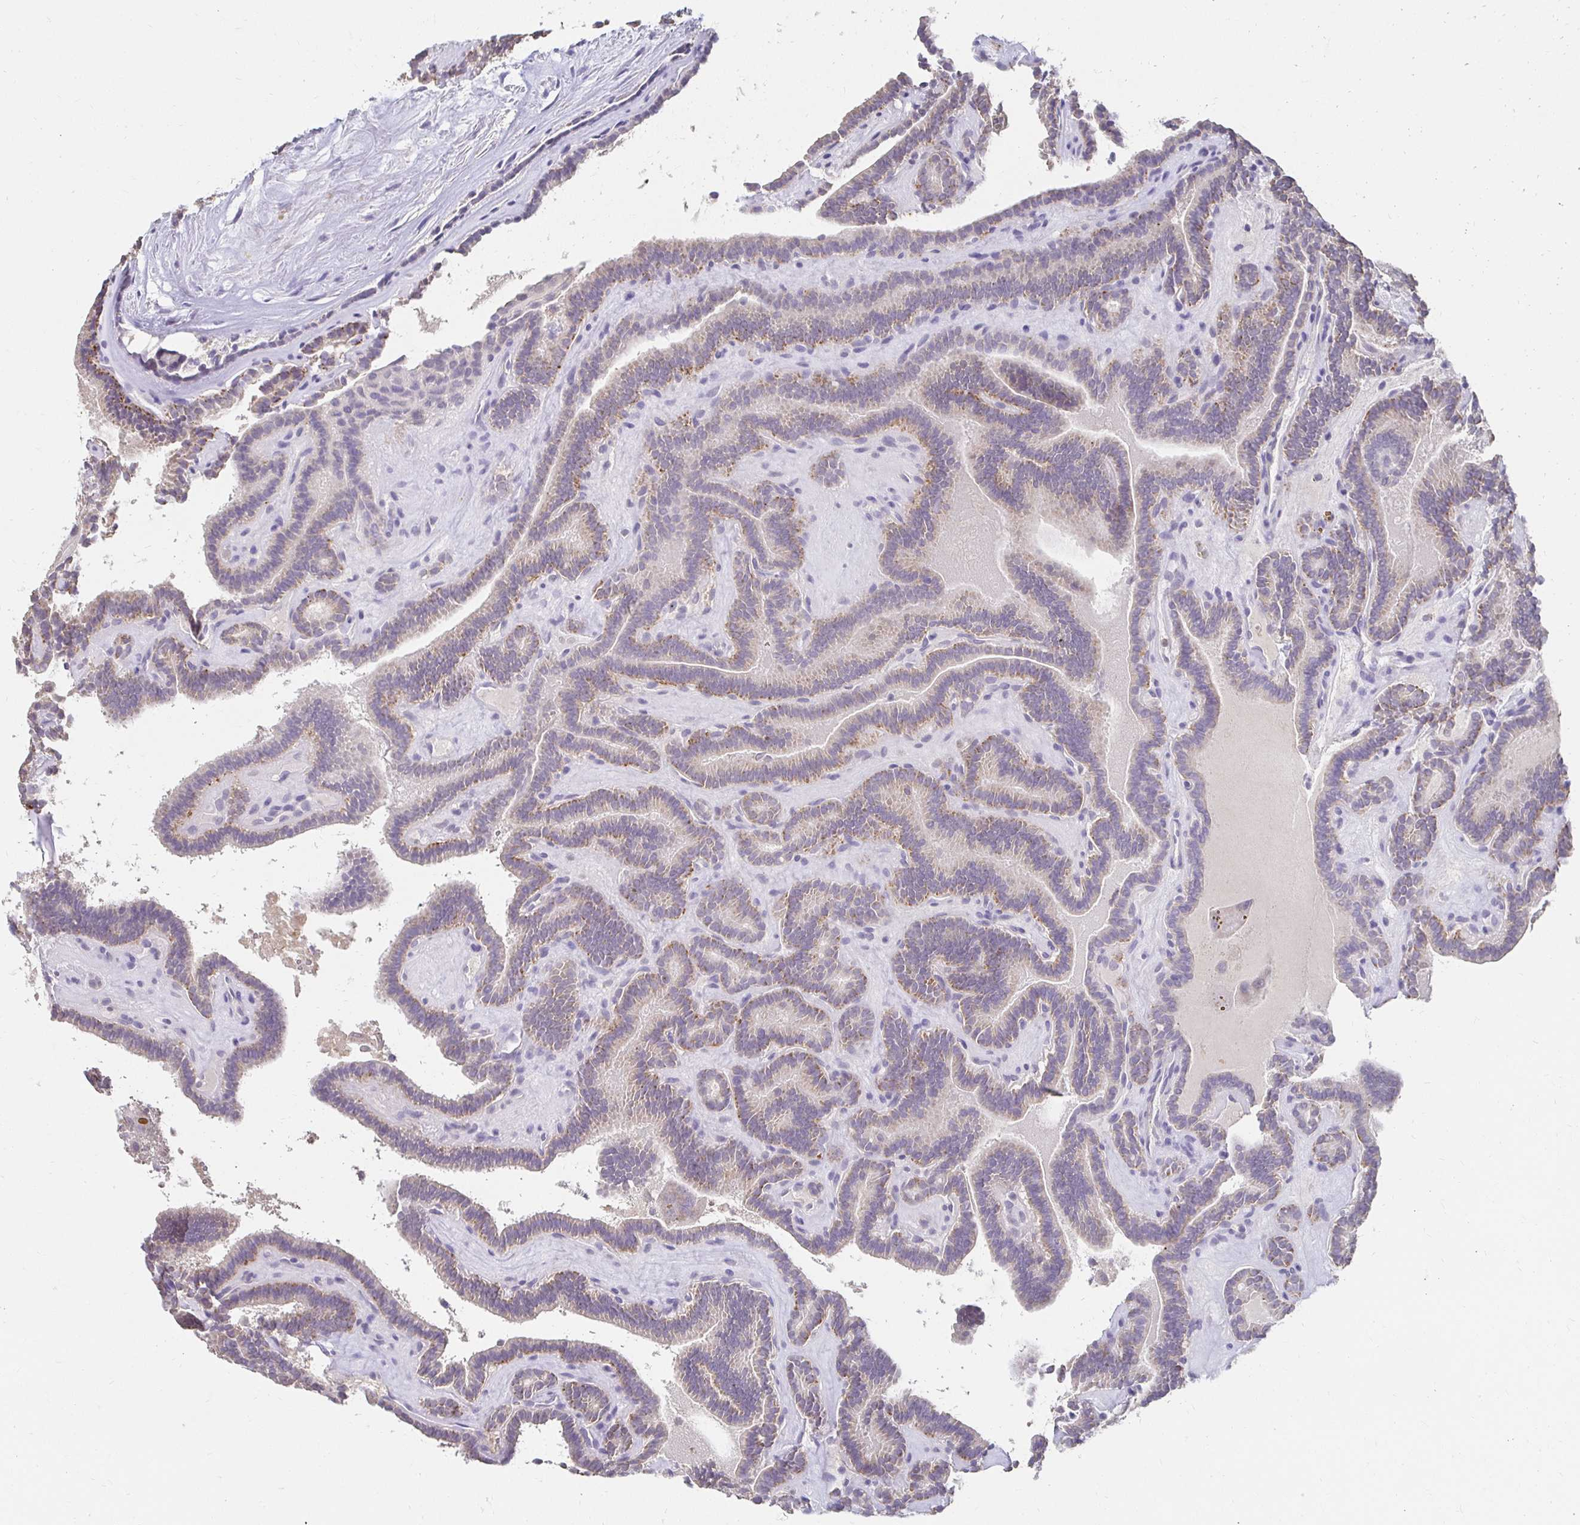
{"staining": {"intensity": "weak", "quantity": ">75%", "location": "cytoplasmic/membranous"}, "tissue": "thyroid cancer", "cell_type": "Tumor cells", "image_type": "cancer", "snomed": [{"axis": "morphology", "description": "Papillary adenocarcinoma, NOS"}, {"axis": "topography", "description": "Thyroid gland"}], "caption": "A low amount of weak cytoplasmic/membranous expression is present in about >75% of tumor cells in thyroid papillary adenocarcinoma tissue.", "gene": "GK2", "patient": {"sex": "female", "age": 21}}